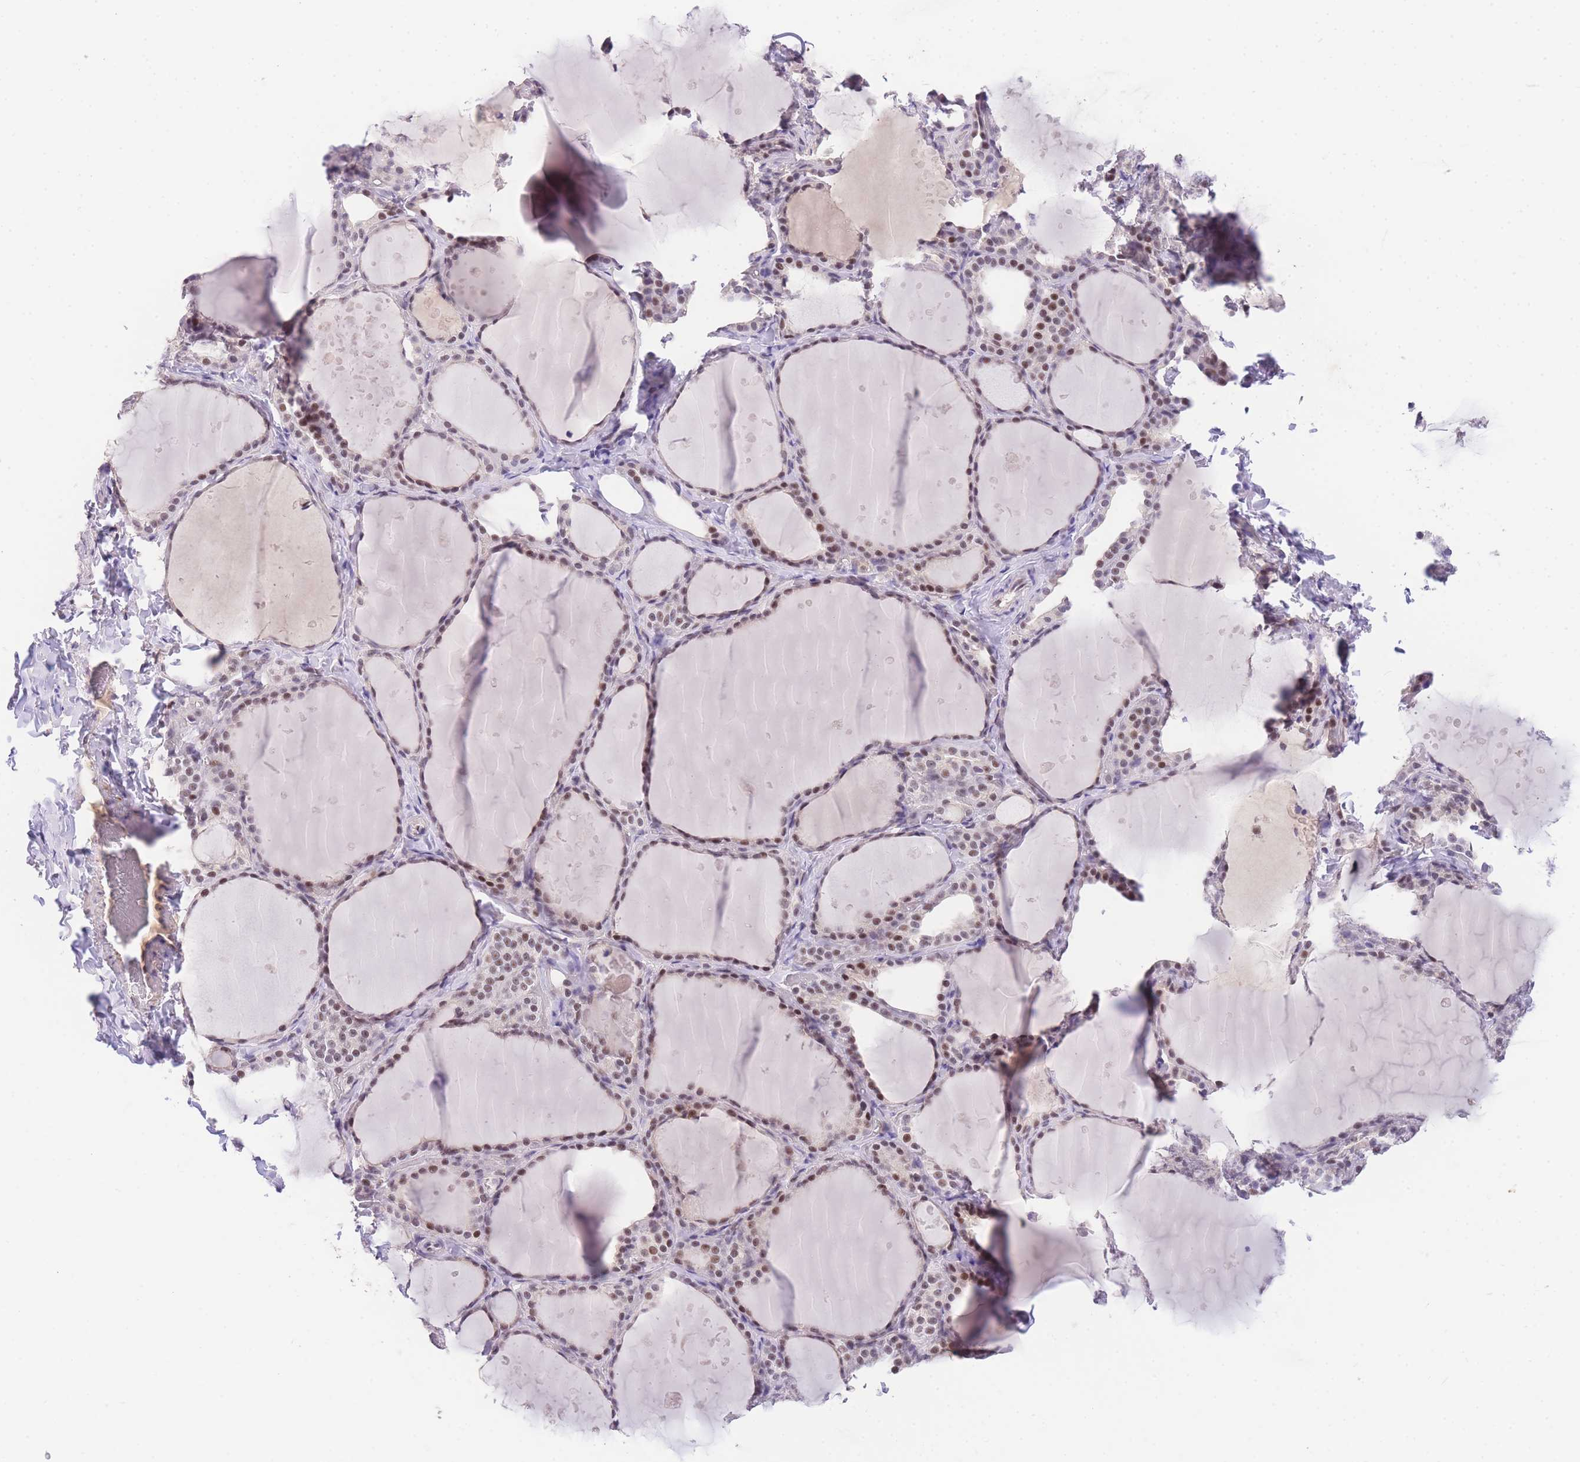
{"staining": {"intensity": "weak", "quantity": "25%-75%", "location": "nuclear"}, "tissue": "thyroid gland", "cell_type": "Glandular cells", "image_type": "normal", "snomed": [{"axis": "morphology", "description": "Normal tissue, NOS"}, {"axis": "topography", "description": "Thyroid gland"}], "caption": "Thyroid gland stained for a protein displays weak nuclear positivity in glandular cells. Immunohistochemistry stains the protein of interest in brown and the nuclei are stained blue.", "gene": "SLC35F2", "patient": {"sex": "female", "age": 44}}